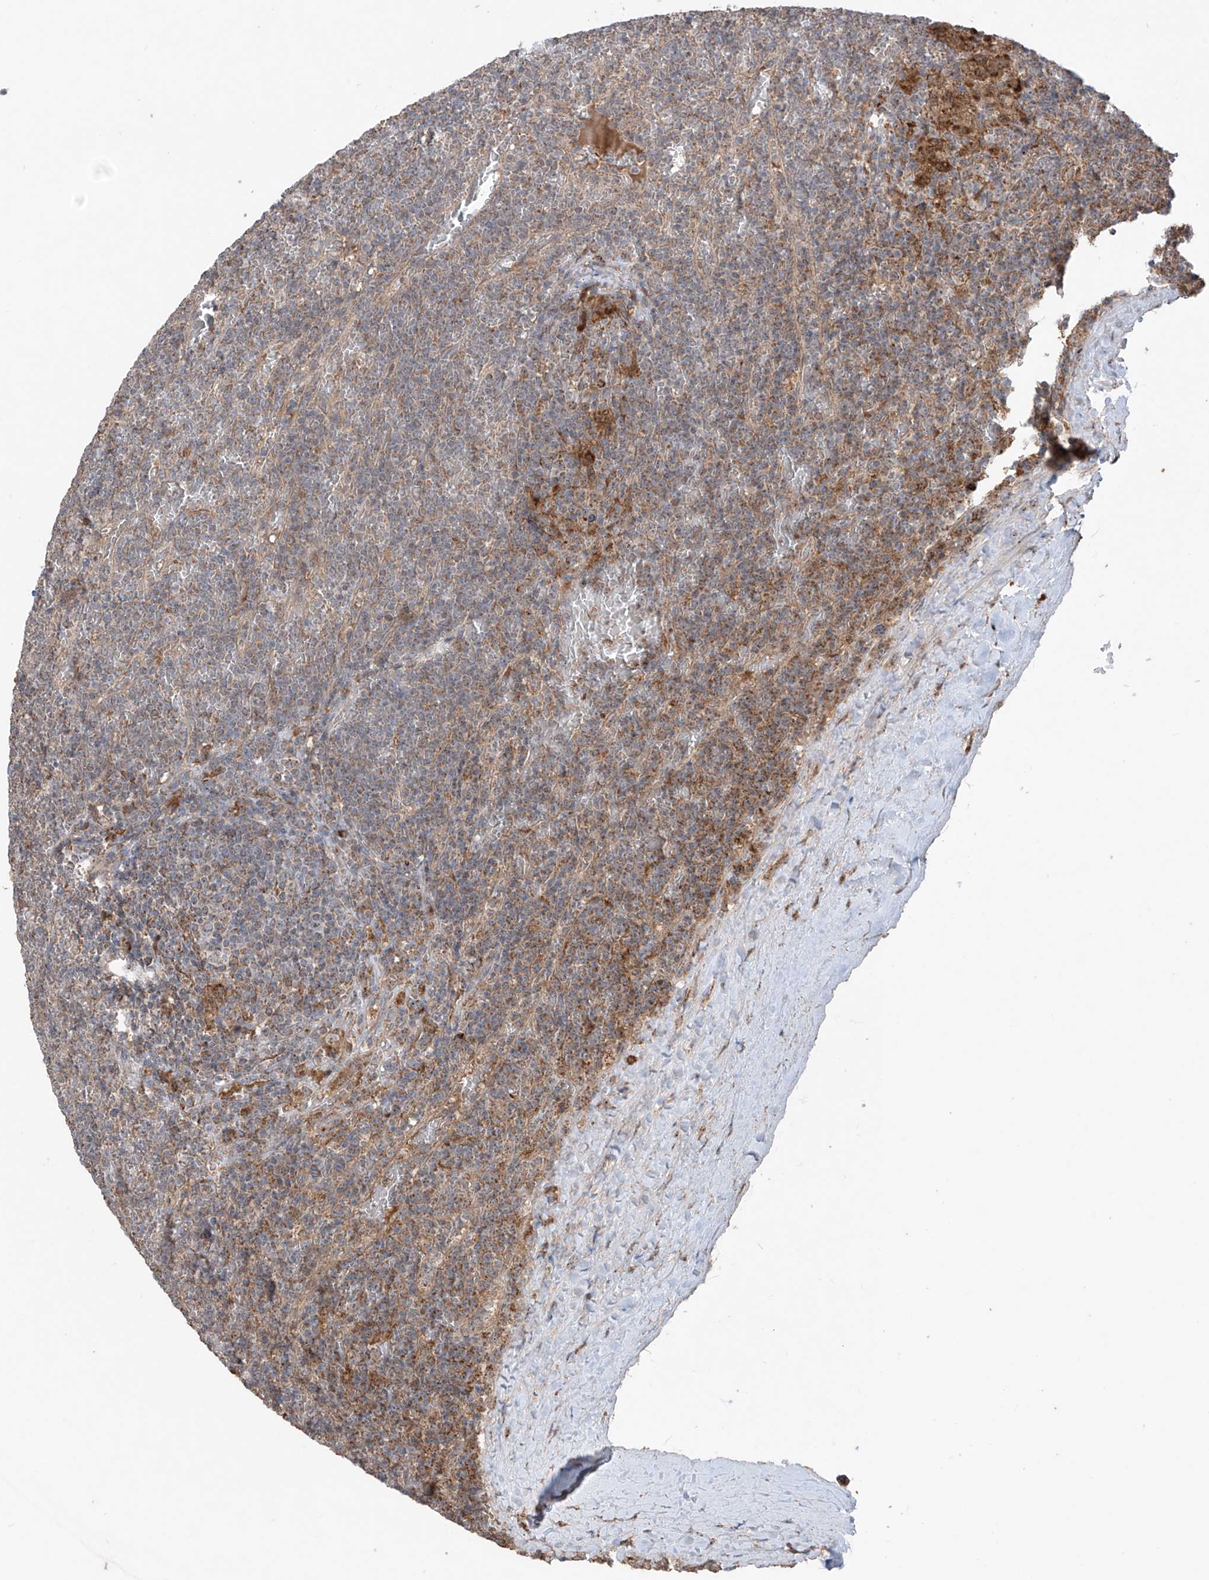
{"staining": {"intensity": "weak", "quantity": "25%-75%", "location": "cytoplasmic/membranous"}, "tissue": "lymphoma", "cell_type": "Tumor cells", "image_type": "cancer", "snomed": [{"axis": "morphology", "description": "Malignant lymphoma, non-Hodgkin's type, Low grade"}, {"axis": "topography", "description": "Spleen"}], "caption": "Malignant lymphoma, non-Hodgkin's type (low-grade) was stained to show a protein in brown. There is low levels of weak cytoplasmic/membranous expression in approximately 25%-75% of tumor cells.", "gene": "SAMD3", "patient": {"sex": "female", "age": 19}}